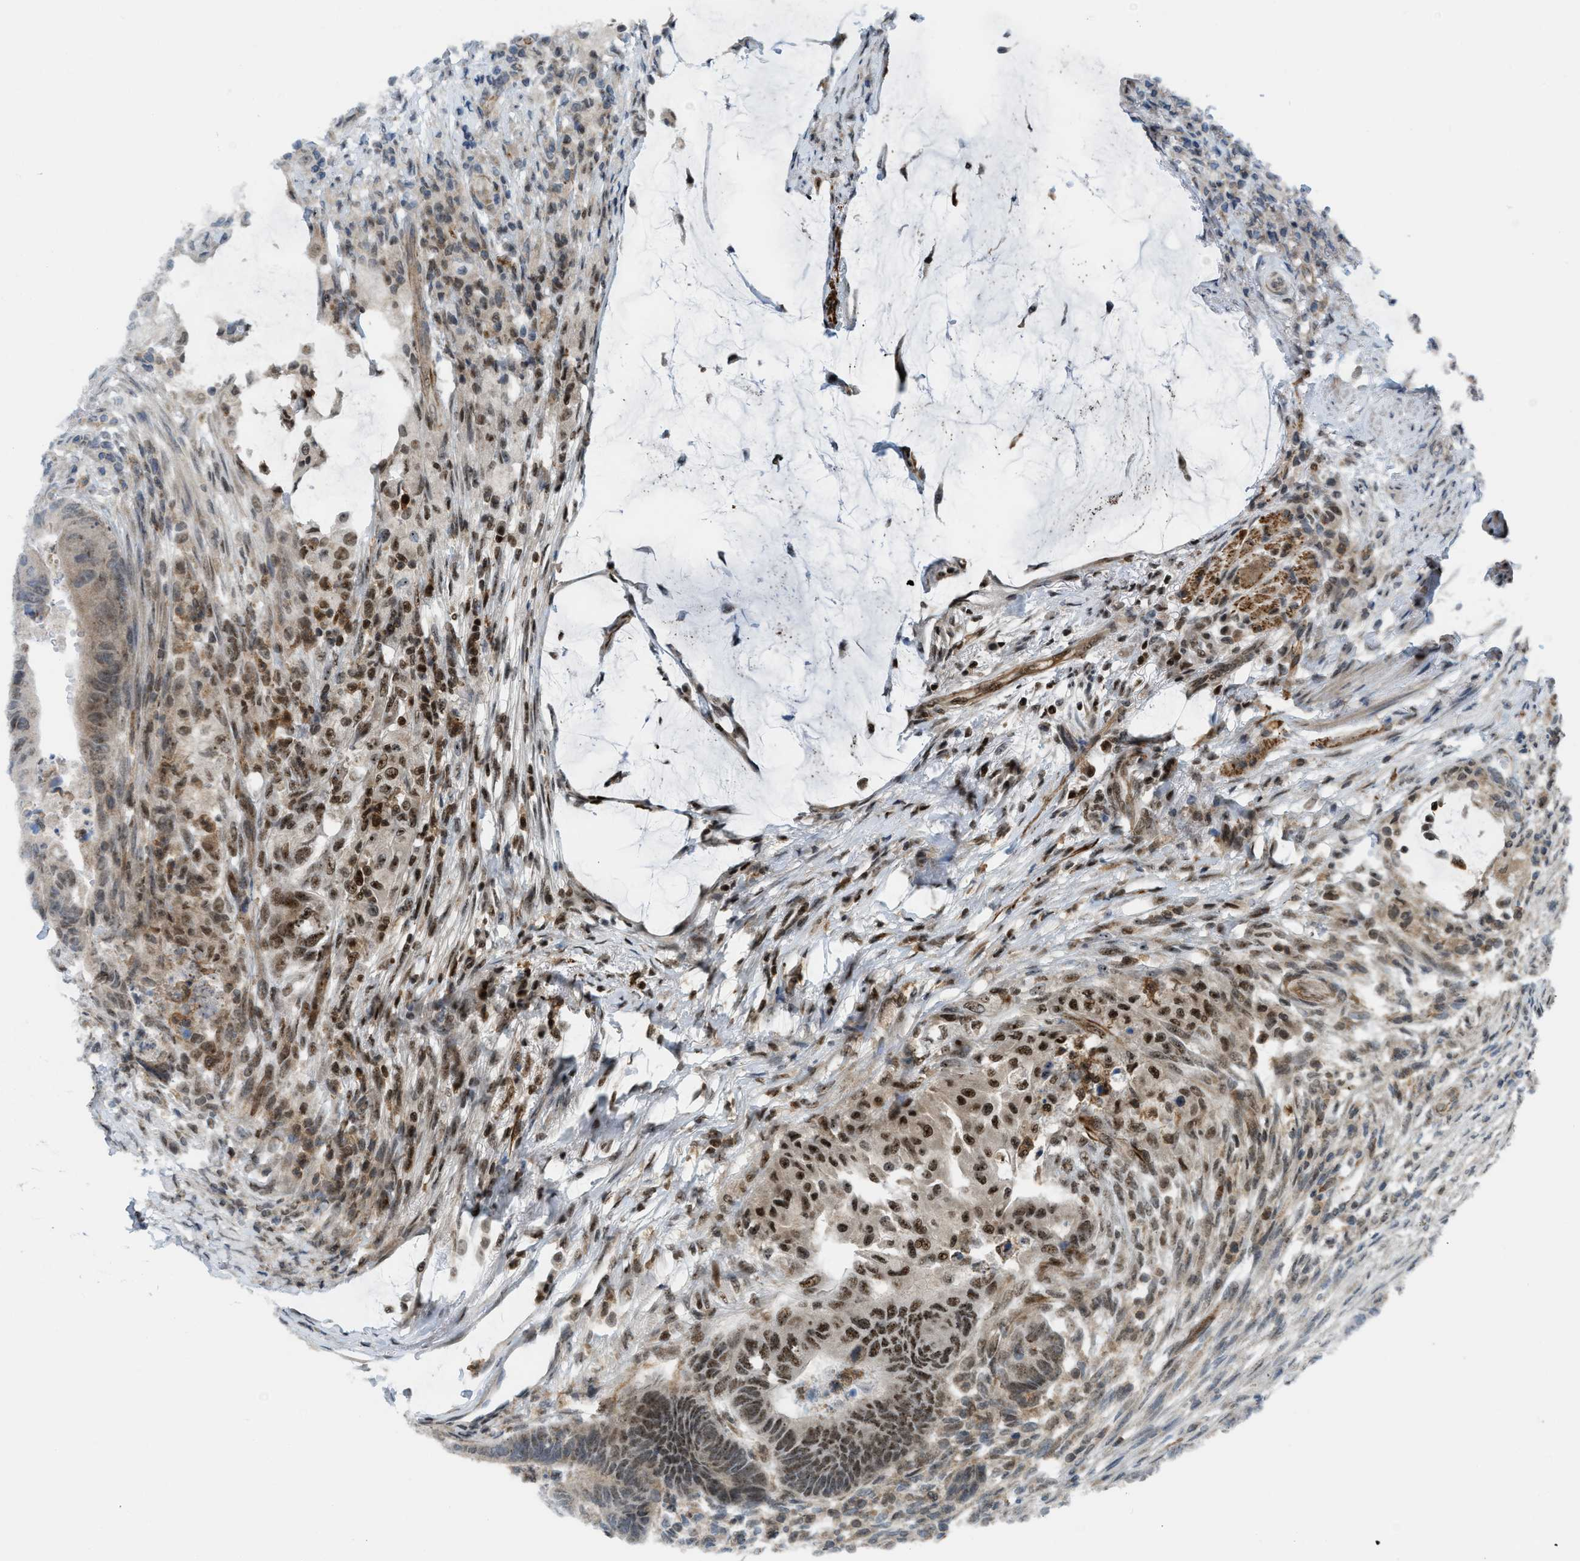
{"staining": {"intensity": "moderate", "quantity": ">75%", "location": "nuclear"}, "tissue": "colorectal cancer", "cell_type": "Tumor cells", "image_type": "cancer", "snomed": [{"axis": "morphology", "description": "Normal tissue, NOS"}, {"axis": "morphology", "description": "Adenocarcinoma, NOS"}, {"axis": "topography", "description": "Rectum"}, {"axis": "topography", "description": "Peripheral nerve tissue"}], "caption": "IHC image of neoplastic tissue: human adenocarcinoma (colorectal) stained using immunohistochemistry (IHC) reveals medium levels of moderate protein expression localized specifically in the nuclear of tumor cells, appearing as a nuclear brown color.", "gene": "E2F1", "patient": {"sex": "male", "age": 92}}